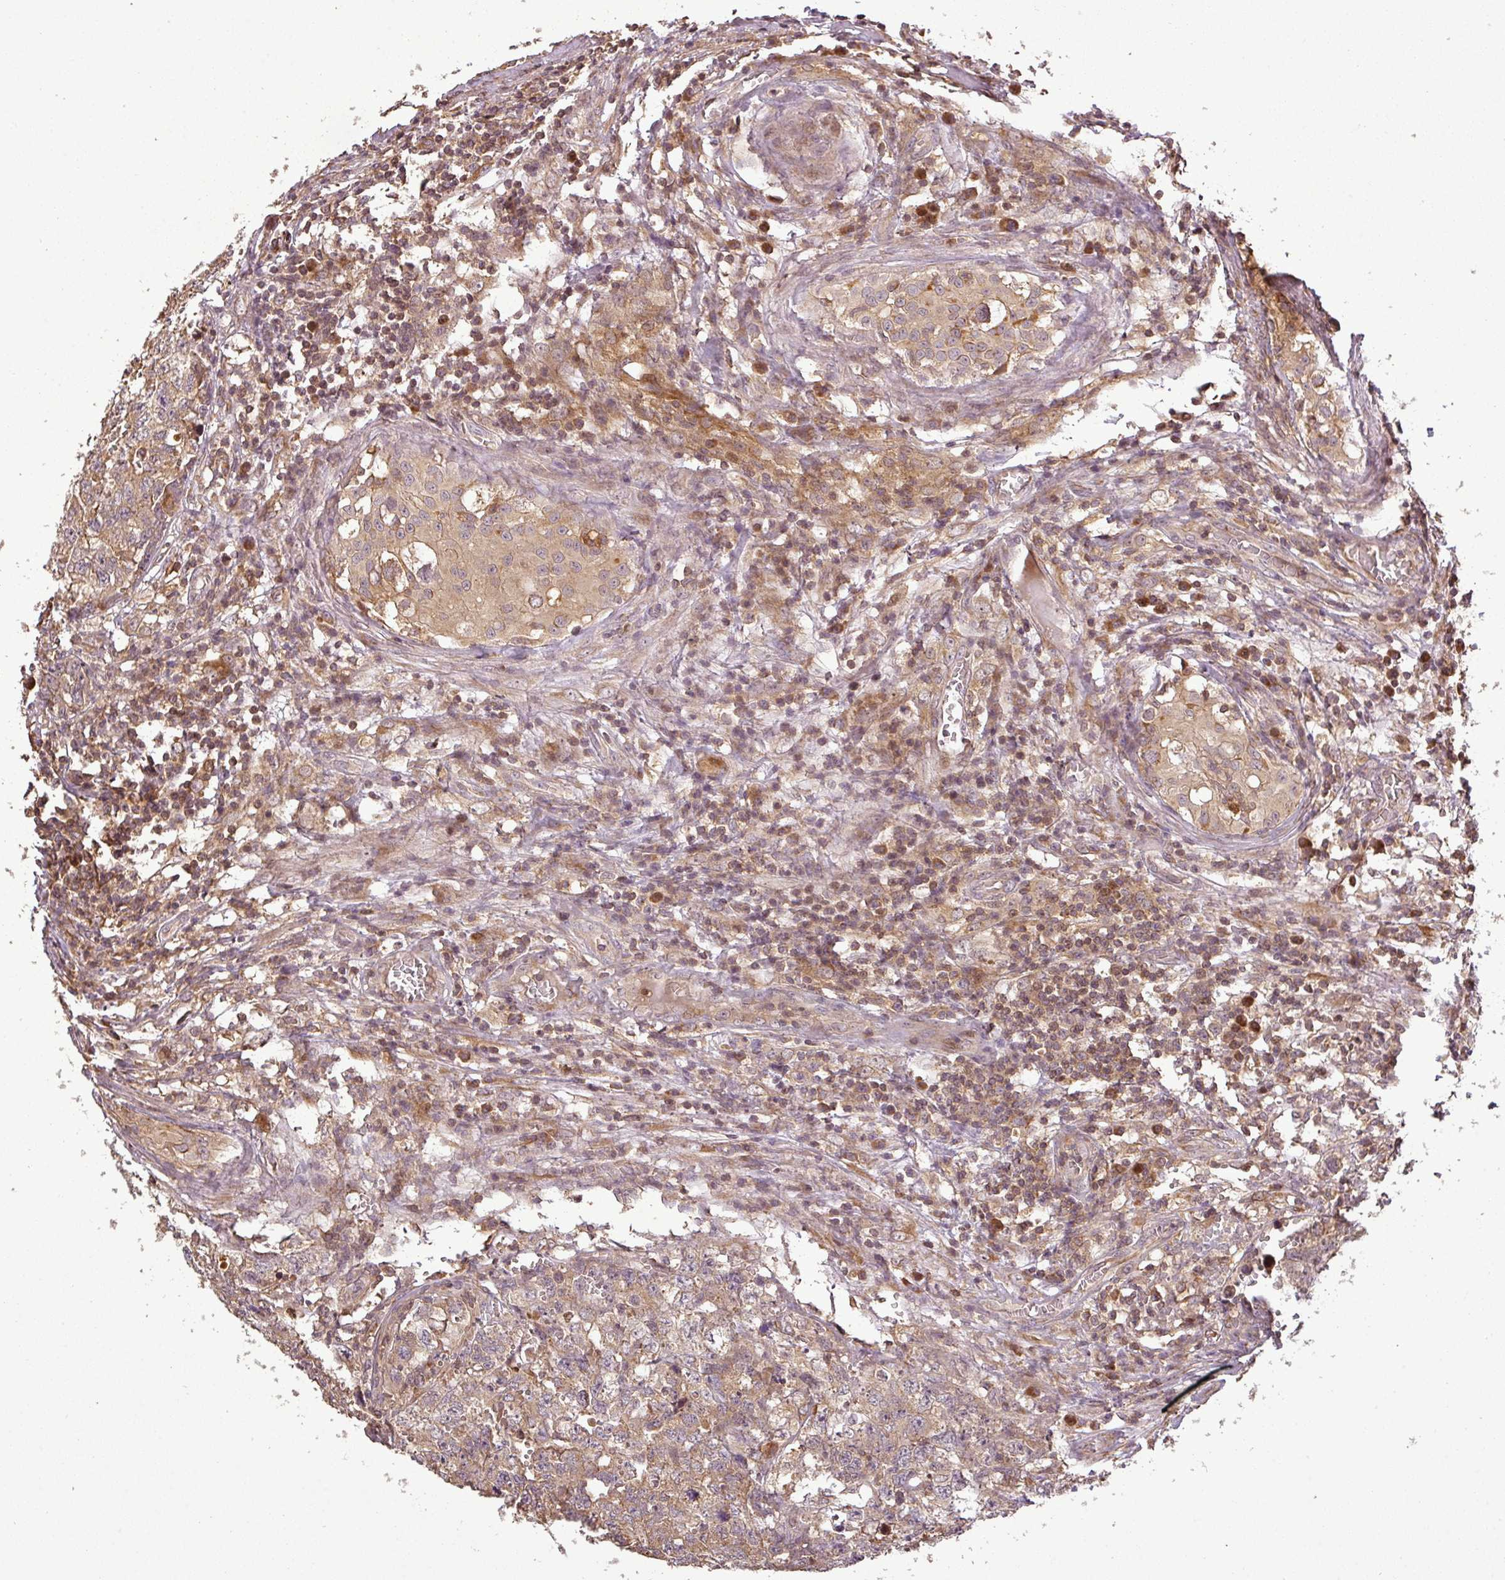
{"staining": {"intensity": "moderate", "quantity": ">75%", "location": "cytoplasmic/membranous"}, "tissue": "testis cancer", "cell_type": "Tumor cells", "image_type": "cancer", "snomed": [{"axis": "morphology", "description": "Carcinoma, Embryonal, NOS"}, {"axis": "topography", "description": "Testis"}], "caption": "Embryonal carcinoma (testis) tissue exhibits moderate cytoplasmic/membranous staining in about >75% of tumor cells", "gene": "FAIM", "patient": {"sex": "male", "age": 31}}